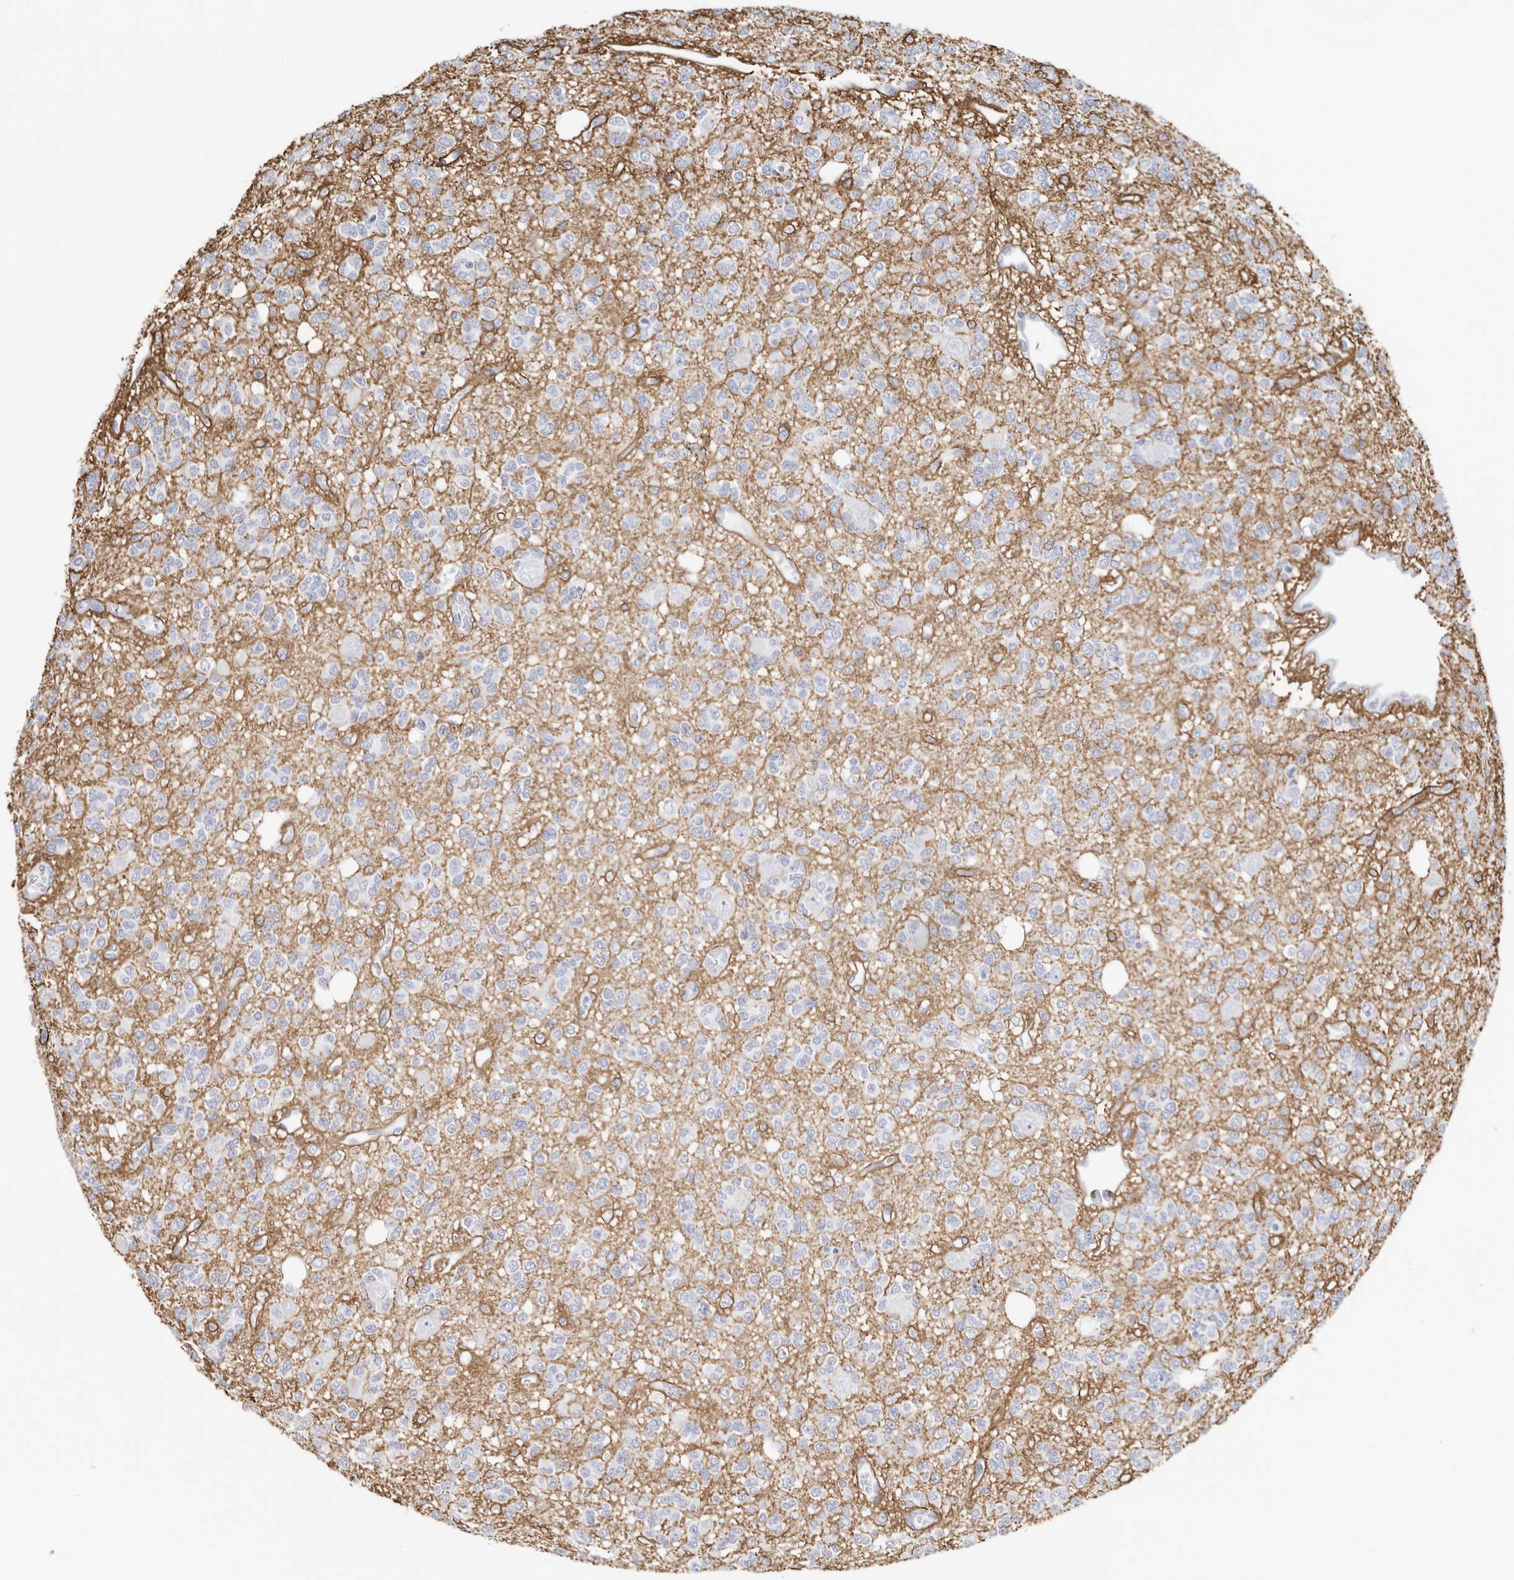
{"staining": {"intensity": "negative", "quantity": "none", "location": "none"}, "tissue": "glioma", "cell_type": "Tumor cells", "image_type": "cancer", "snomed": [{"axis": "morphology", "description": "Glioma, malignant, Low grade"}, {"axis": "topography", "description": "Brain"}], "caption": "DAB (3,3'-diaminobenzidine) immunohistochemical staining of glioma reveals no significant expression in tumor cells.", "gene": "PKDCC", "patient": {"sex": "male", "age": 38}}